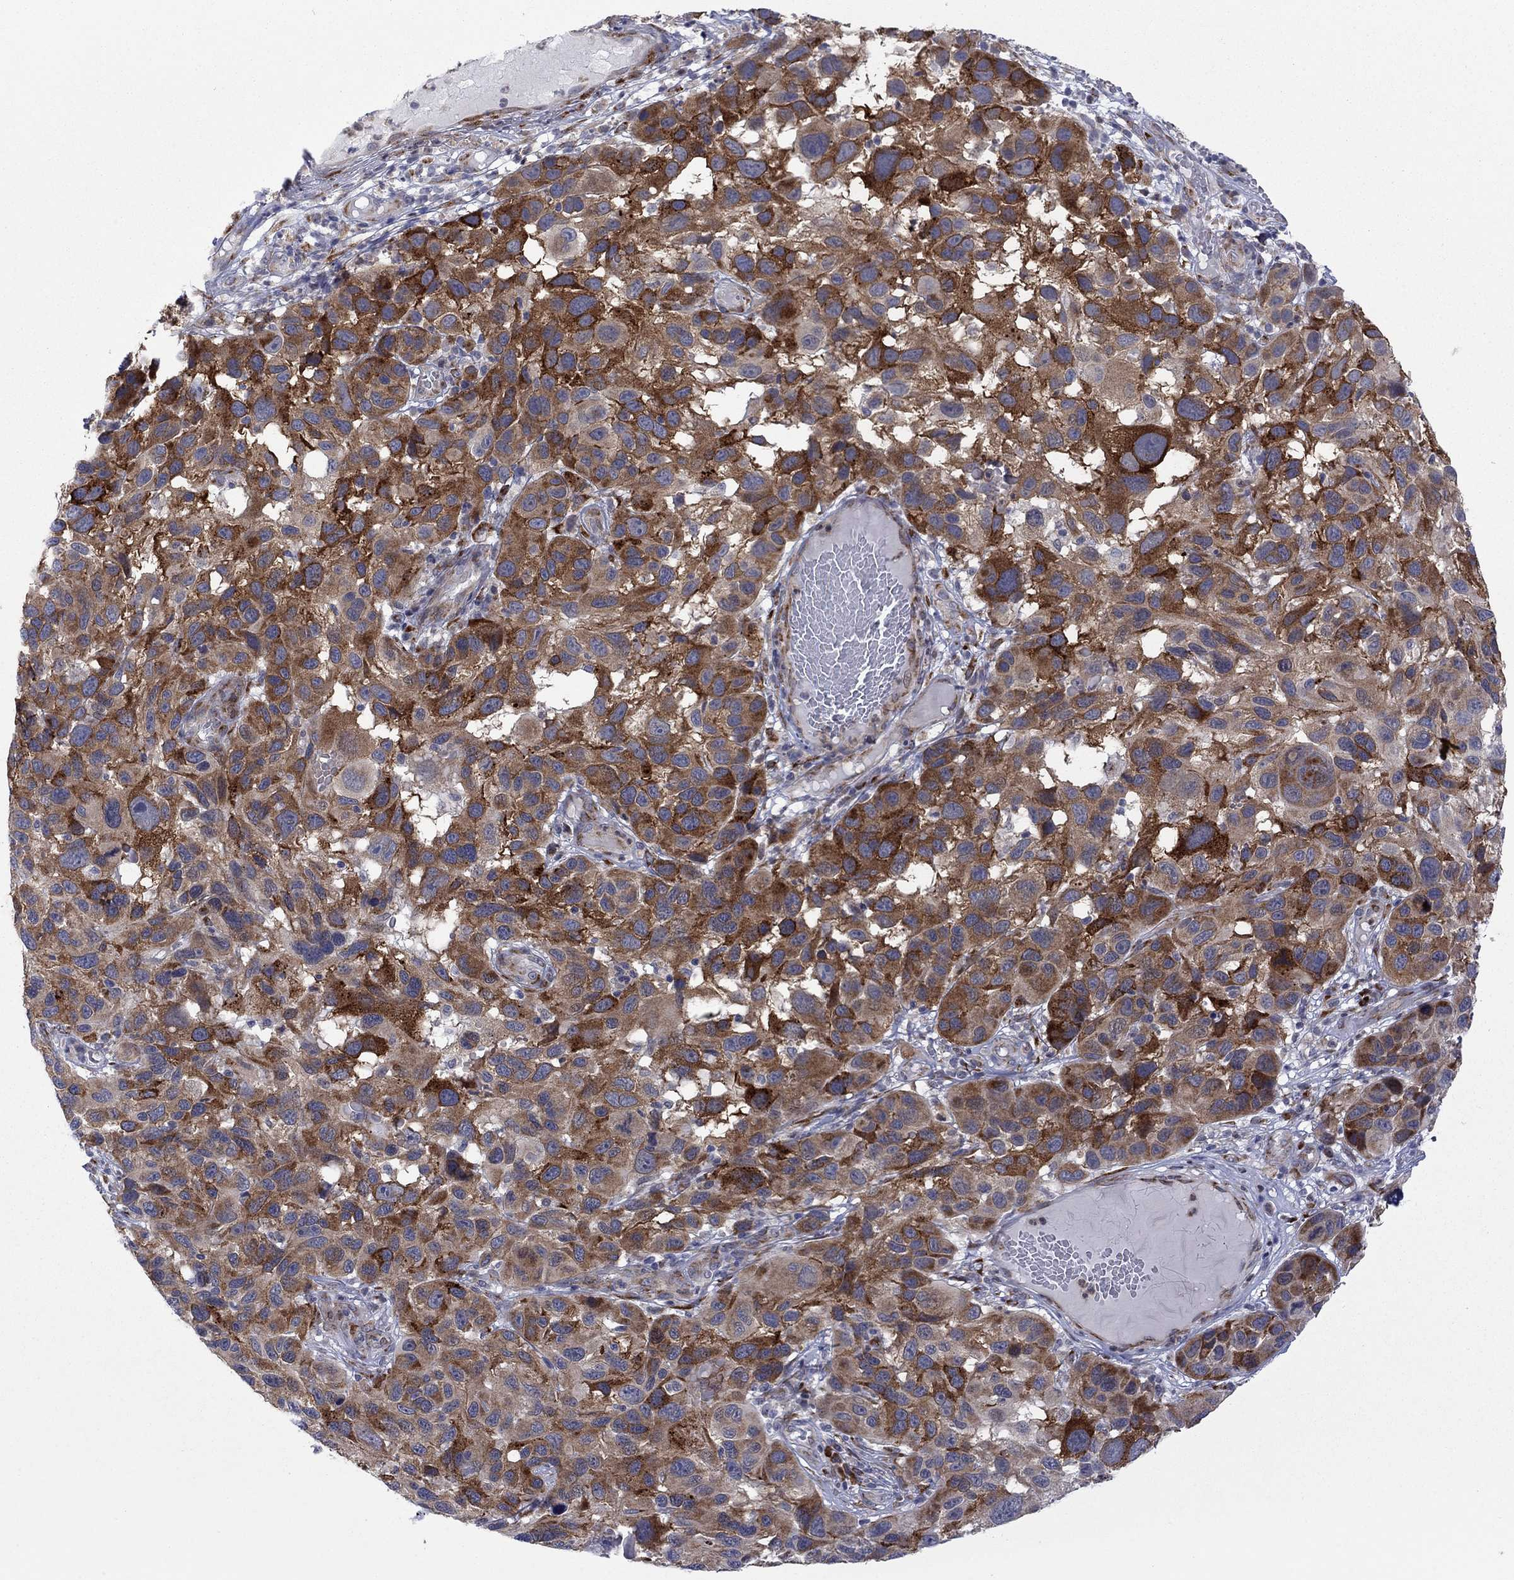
{"staining": {"intensity": "strong", "quantity": ">75%", "location": "cytoplasmic/membranous"}, "tissue": "melanoma", "cell_type": "Tumor cells", "image_type": "cancer", "snomed": [{"axis": "morphology", "description": "Malignant melanoma, NOS"}, {"axis": "topography", "description": "Skin"}], "caption": "The immunohistochemical stain highlights strong cytoplasmic/membranous staining in tumor cells of malignant melanoma tissue. The staining was performed using DAB, with brown indicating positive protein expression. Nuclei are stained blue with hematoxylin.", "gene": "TTC21B", "patient": {"sex": "male", "age": 53}}